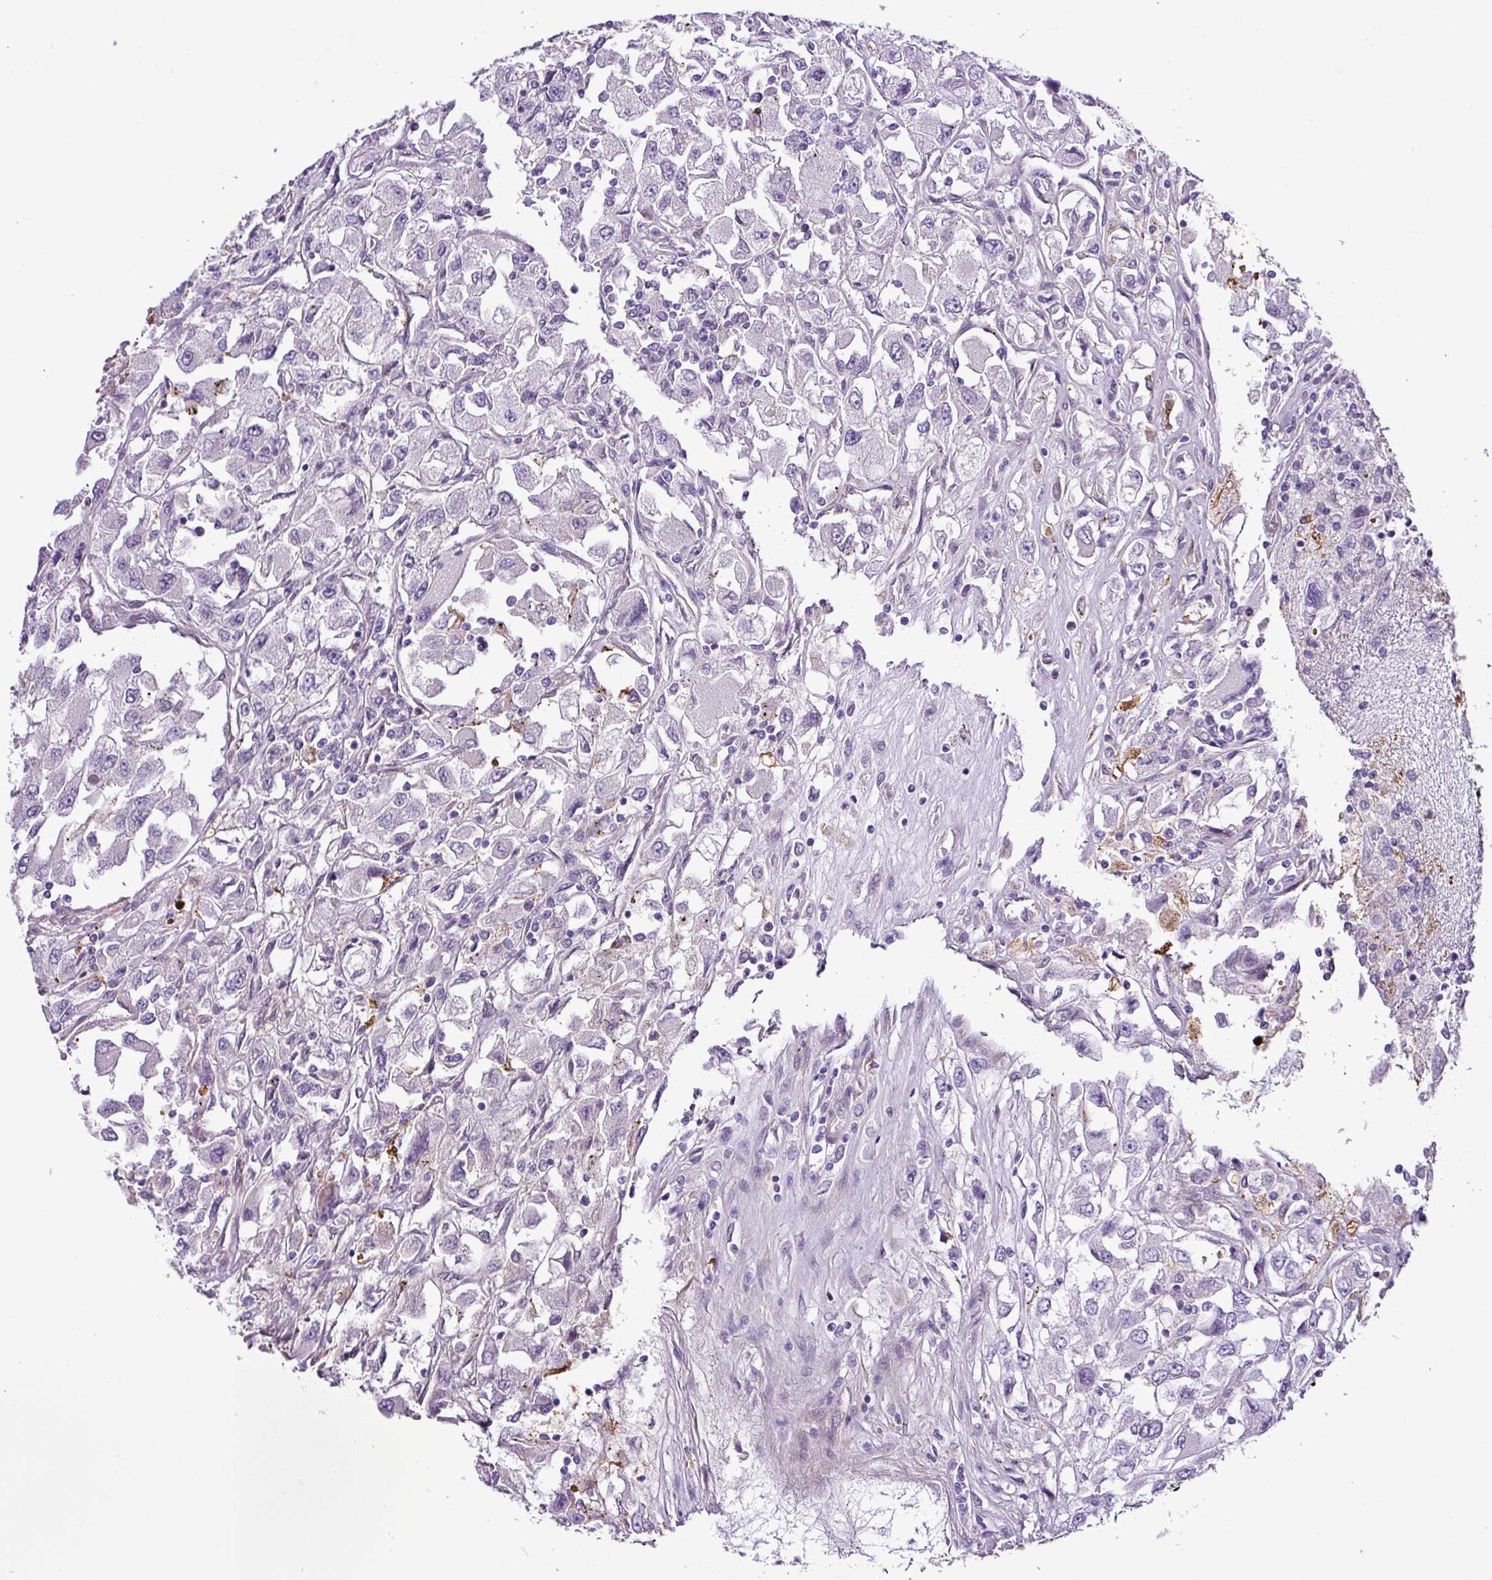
{"staining": {"intensity": "negative", "quantity": "none", "location": "none"}, "tissue": "renal cancer", "cell_type": "Tumor cells", "image_type": "cancer", "snomed": [{"axis": "morphology", "description": "Adenocarcinoma, NOS"}, {"axis": "topography", "description": "Kidney"}], "caption": "A histopathology image of human renal cancer (adenocarcinoma) is negative for staining in tumor cells. Brightfield microscopy of immunohistochemistry (IHC) stained with DAB (brown) and hematoxylin (blue), captured at high magnification.", "gene": "C11orf91", "patient": {"sex": "female", "age": 52}}